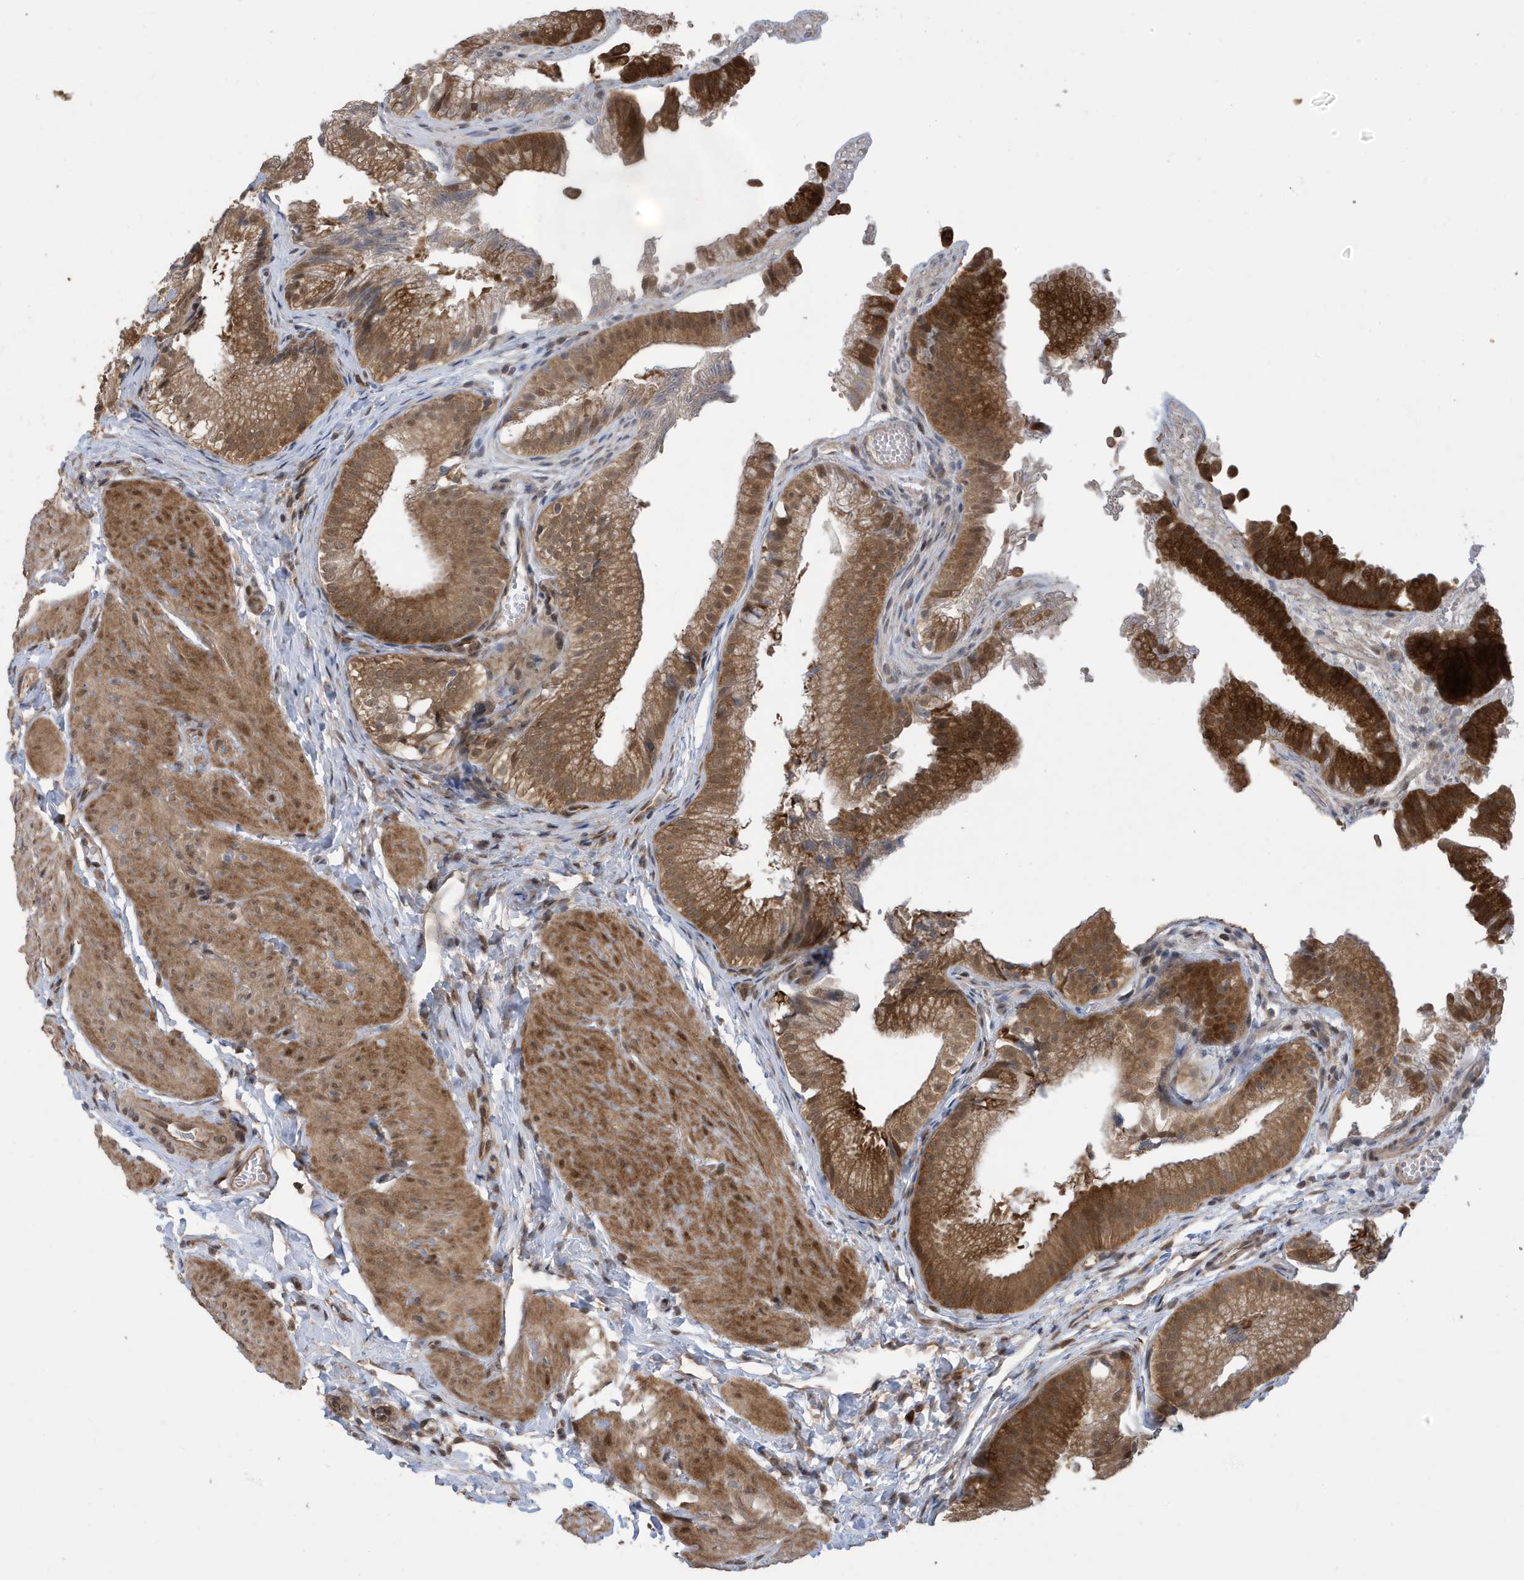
{"staining": {"intensity": "strong", "quantity": ">75%", "location": "cytoplasmic/membranous"}, "tissue": "gallbladder", "cell_type": "Glandular cells", "image_type": "normal", "snomed": [{"axis": "morphology", "description": "Normal tissue, NOS"}, {"axis": "topography", "description": "Gallbladder"}], "caption": "A brown stain highlights strong cytoplasmic/membranous staining of a protein in glandular cells of normal human gallbladder.", "gene": "UBQLN1", "patient": {"sex": "female", "age": 30}}